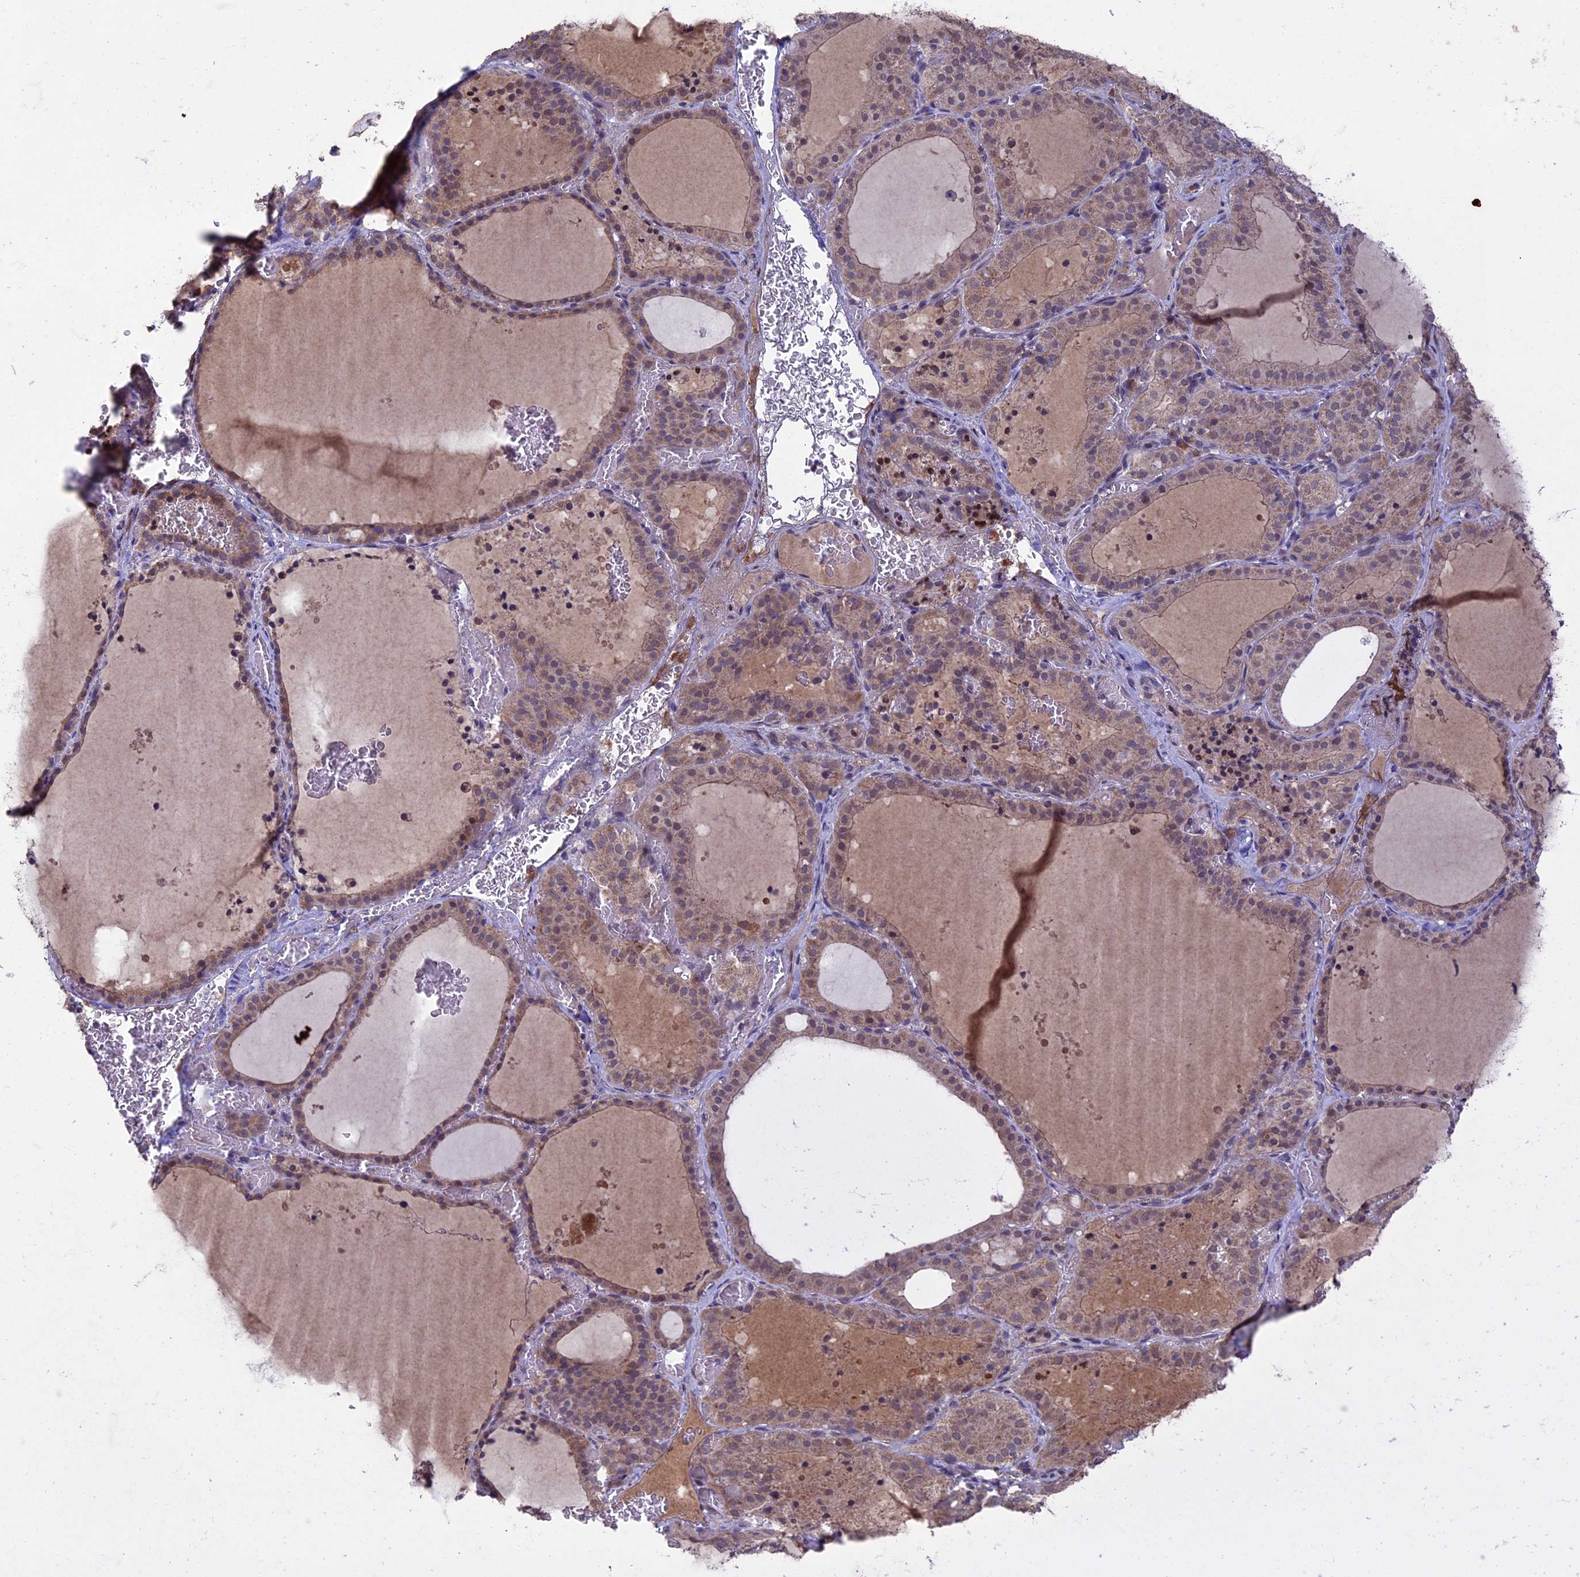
{"staining": {"intensity": "moderate", "quantity": "25%-75%", "location": "cytoplasmic/membranous"}, "tissue": "thyroid gland", "cell_type": "Glandular cells", "image_type": "normal", "snomed": [{"axis": "morphology", "description": "Normal tissue, NOS"}, {"axis": "topography", "description": "Thyroid gland"}], "caption": "Glandular cells reveal medium levels of moderate cytoplasmic/membranous staining in approximately 25%-75% of cells in benign thyroid gland.", "gene": "RCCD1", "patient": {"sex": "female", "age": 39}}